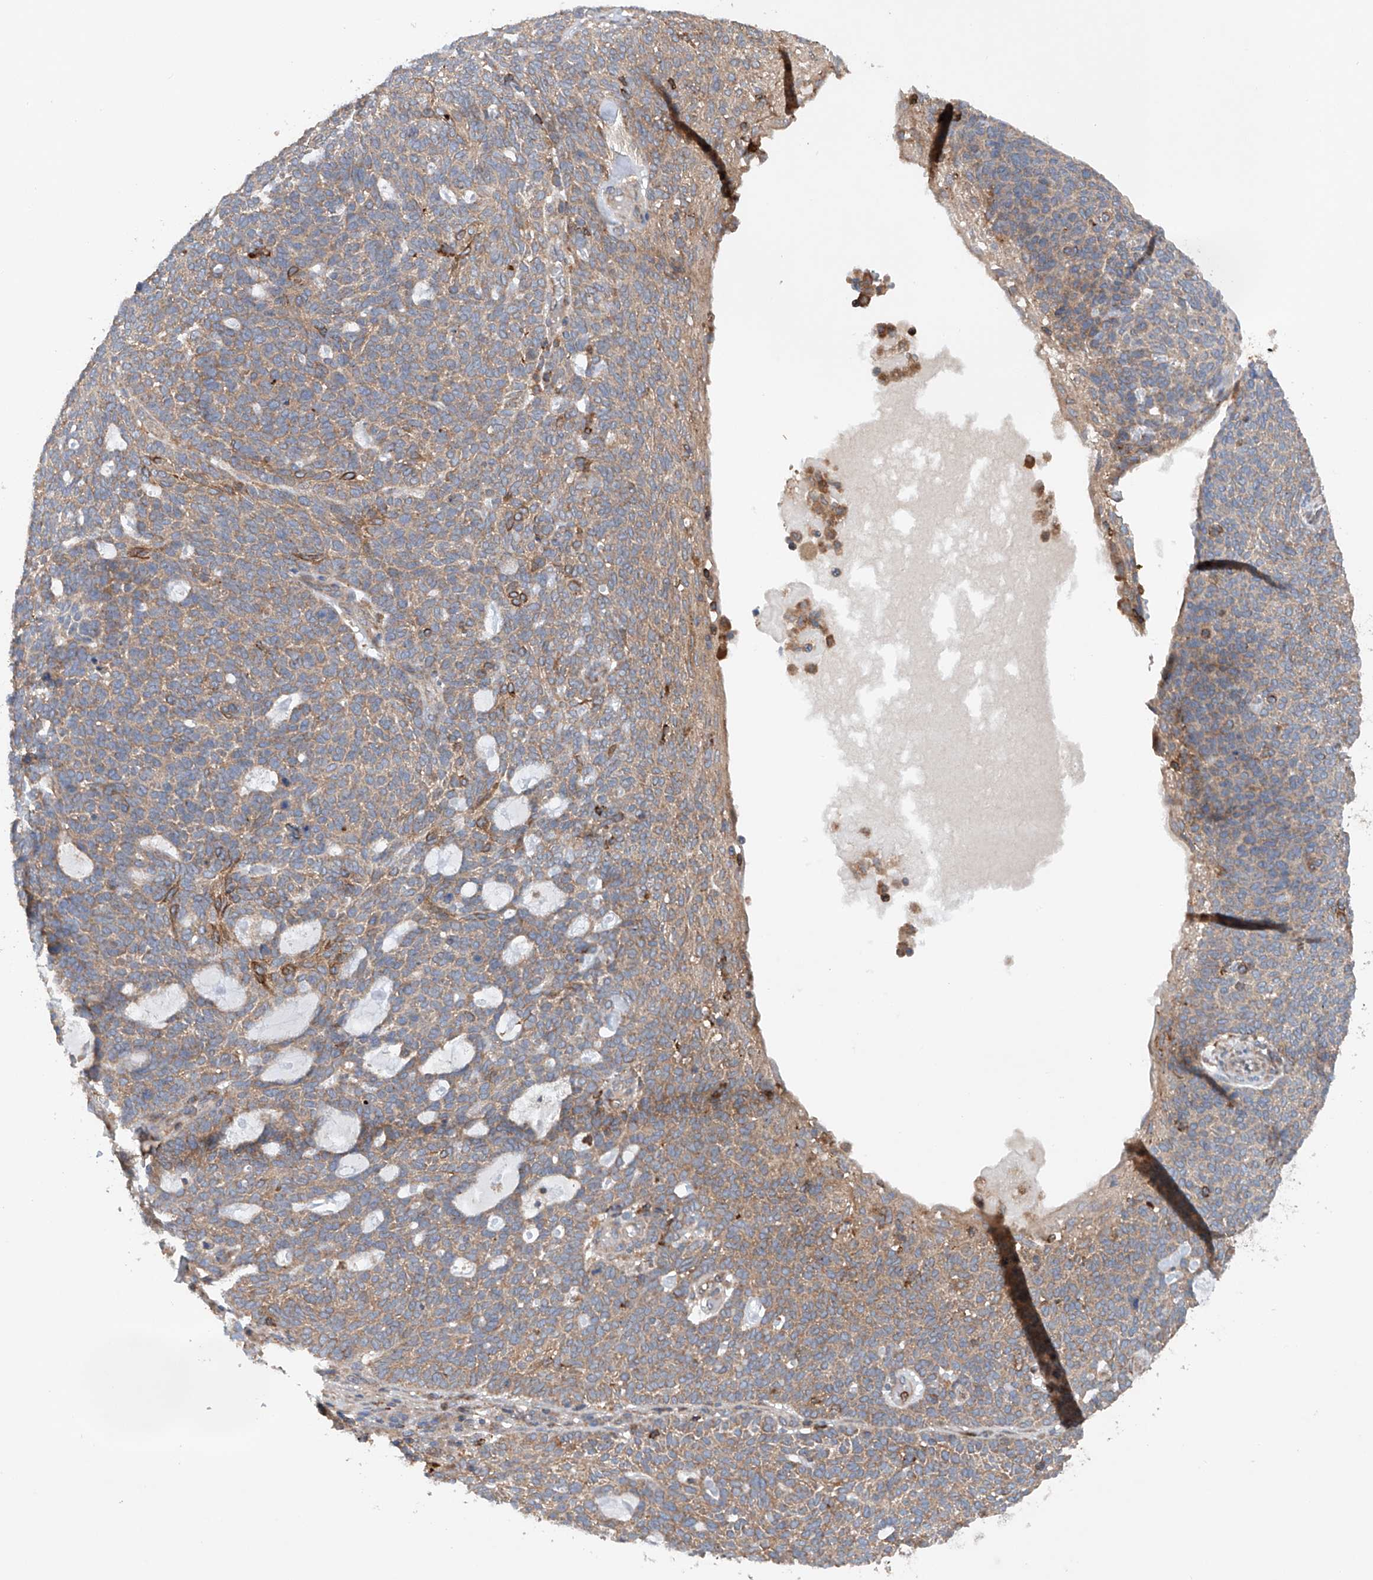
{"staining": {"intensity": "moderate", "quantity": ">75%", "location": "cytoplasmic/membranous"}, "tissue": "skin cancer", "cell_type": "Tumor cells", "image_type": "cancer", "snomed": [{"axis": "morphology", "description": "Squamous cell carcinoma, NOS"}, {"axis": "topography", "description": "Skin"}], "caption": "A medium amount of moderate cytoplasmic/membranous expression is appreciated in about >75% of tumor cells in squamous cell carcinoma (skin) tissue.", "gene": "CEP85L", "patient": {"sex": "female", "age": 90}}